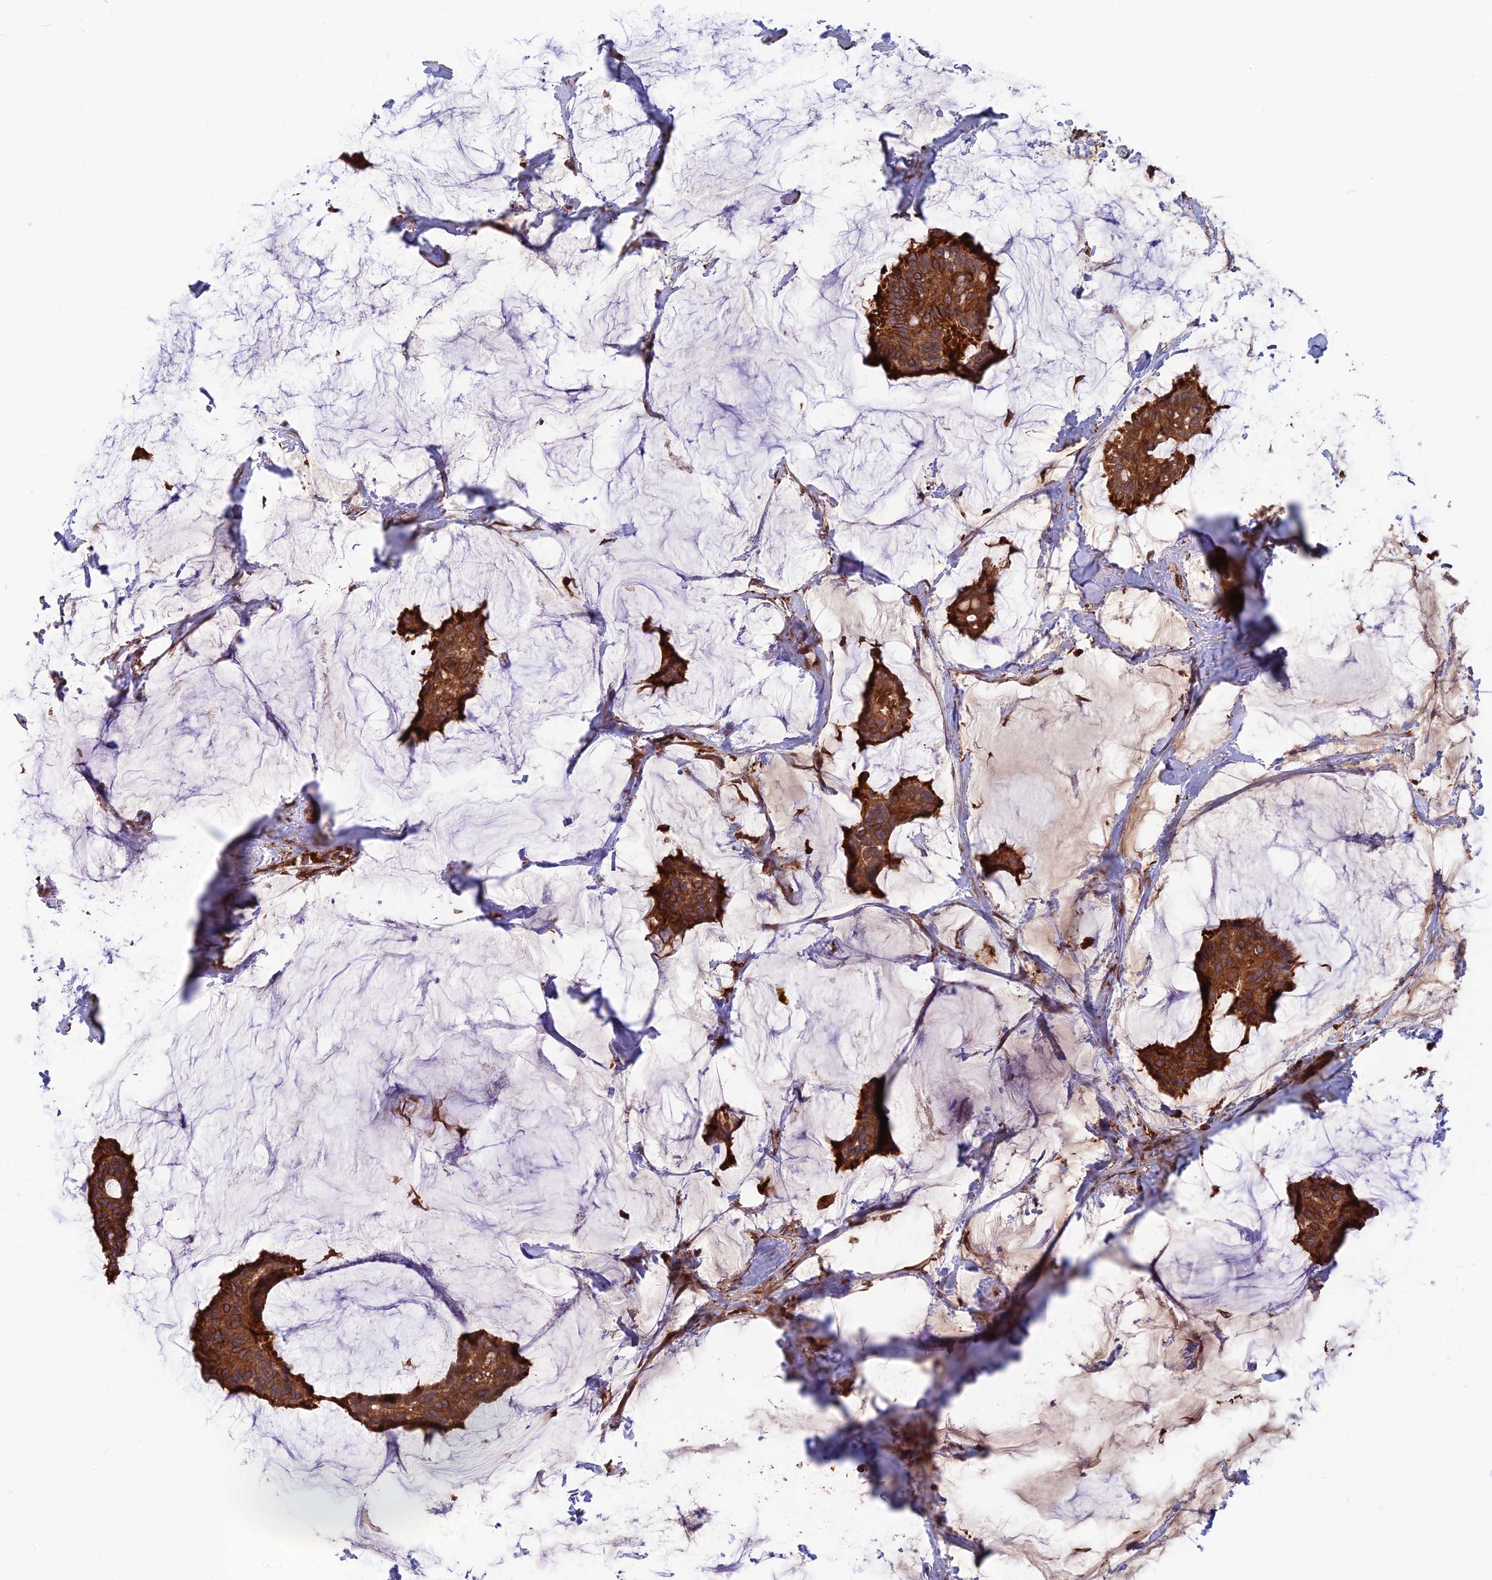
{"staining": {"intensity": "strong", "quantity": ">75%", "location": "cytoplasmic/membranous"}, "tissue": "breast cancer", "cell_type": "Tumor cells", "image_type": "cancer", "snomed": [{"axis": "morphology", "description": "Duct carcinoma"}, {"axis": "topography", "description": "Breast"}], "caption": "IHC staining of breast cancer, which demonstrates high levels of strong cytoplasmic/membranous staining in approximately >75% of tumor cells indicating strong cytoplasmic/membranous protein staining. The staining was performed using DAB (brown) for protein detection and nuclei were counterstained in hematoxylin (blue).", "gene": "WDR1", "patient": {"sex": "female", "age": 93}}